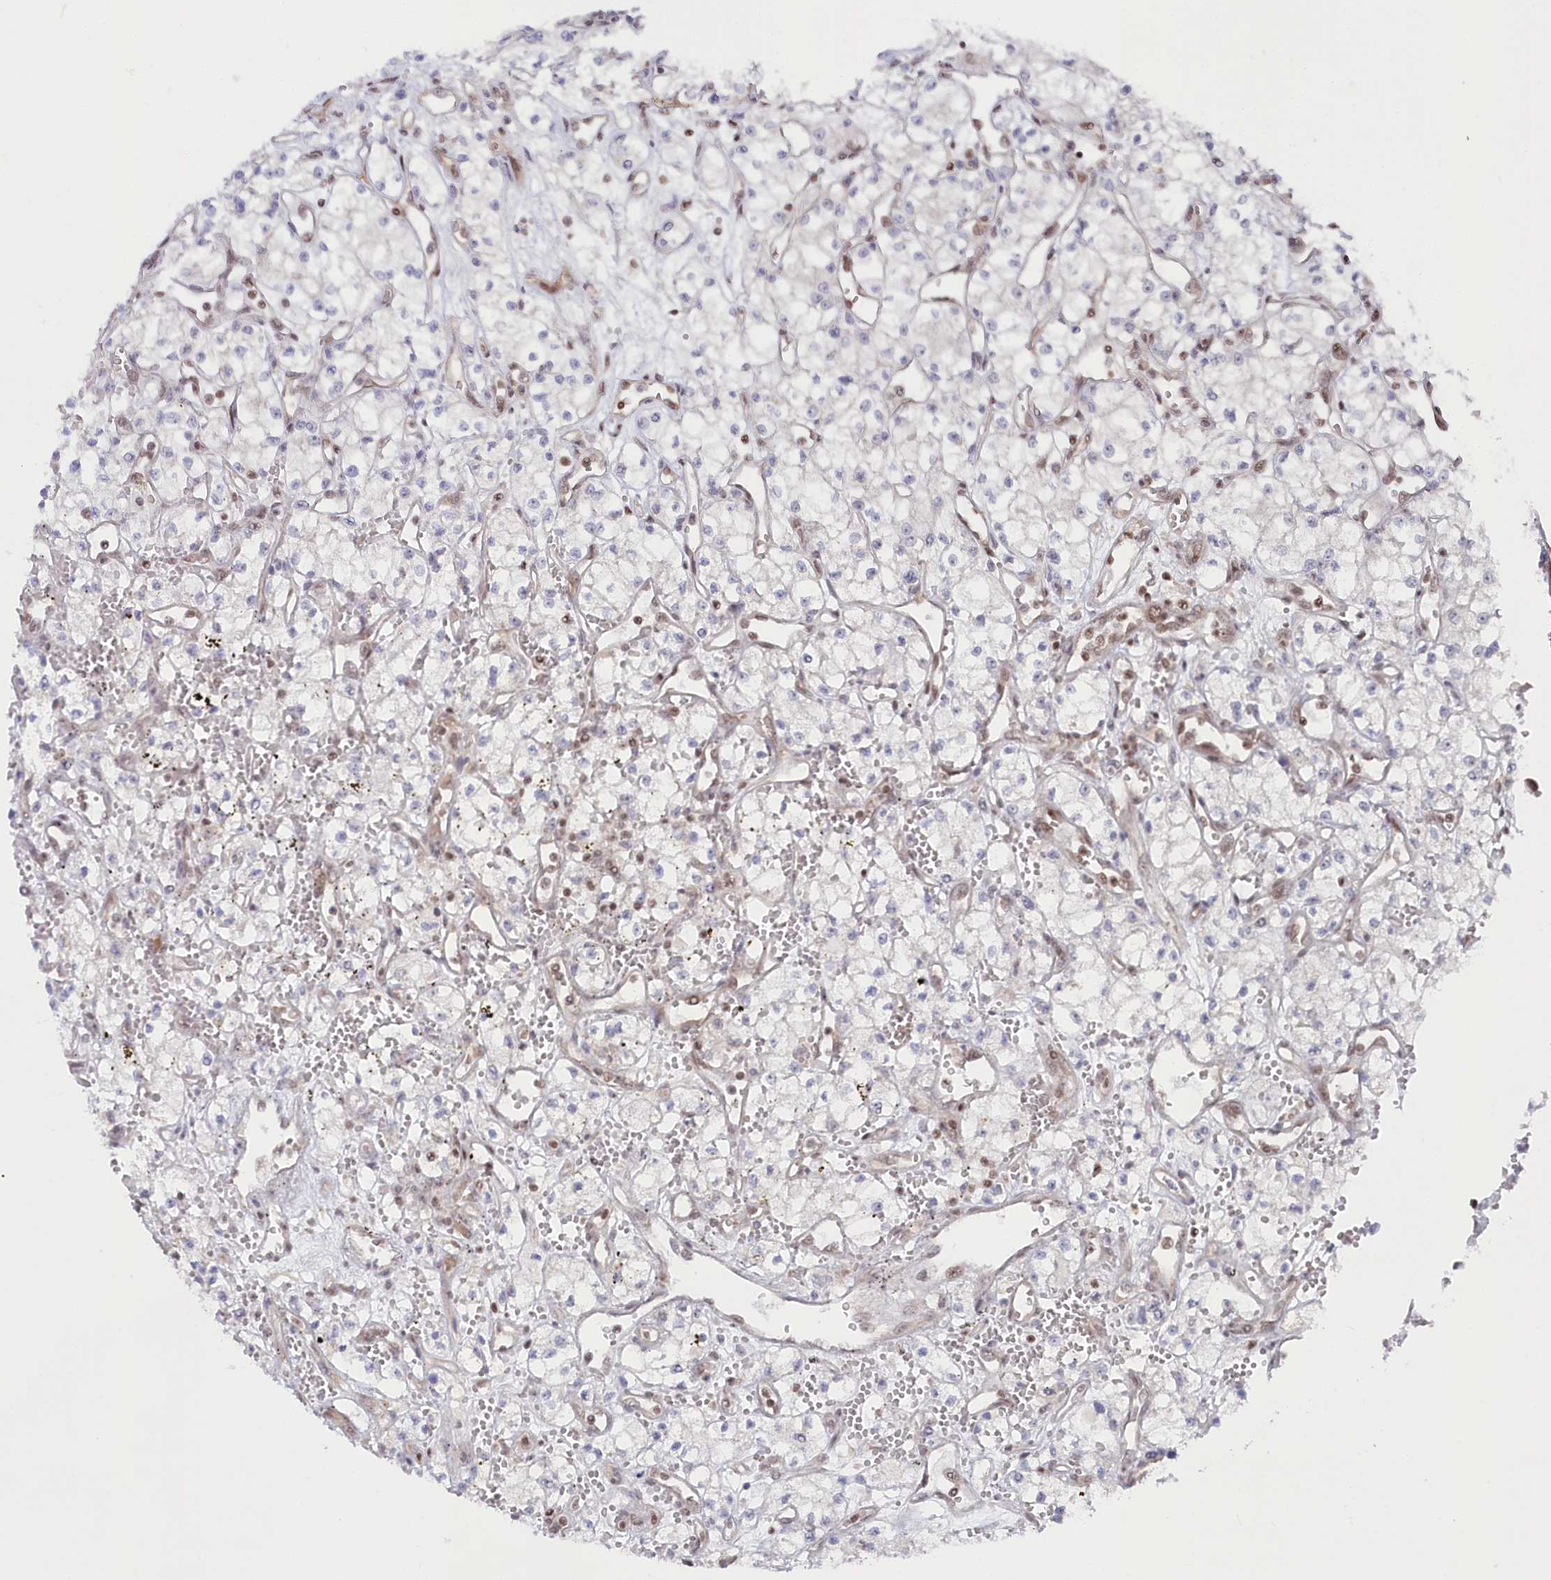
{"staining": {"intensity": "negative", "quantity": "none", "location": "none"}, "tissue": "renal cancer", "cell_type": "Tumor cells", "image_type": "cancer", "snomed": [{"axis": "morphology", "description": "Adenocarcinoma, NOS"}, {"axis": "topography", "description": "Kidney"}], "caption": "Immunohistochemical staining of renal cancer (adenocarcinoma) reveals no significant positivity in tumor cells. The staining was performed using DAB to visualize the protein expression in brown, while the nuclei were stained in blue with hematoxylin (Magnification: 20x).", "gene": "CGGBP1", "patient": {"sex": "male", "age": 59}}